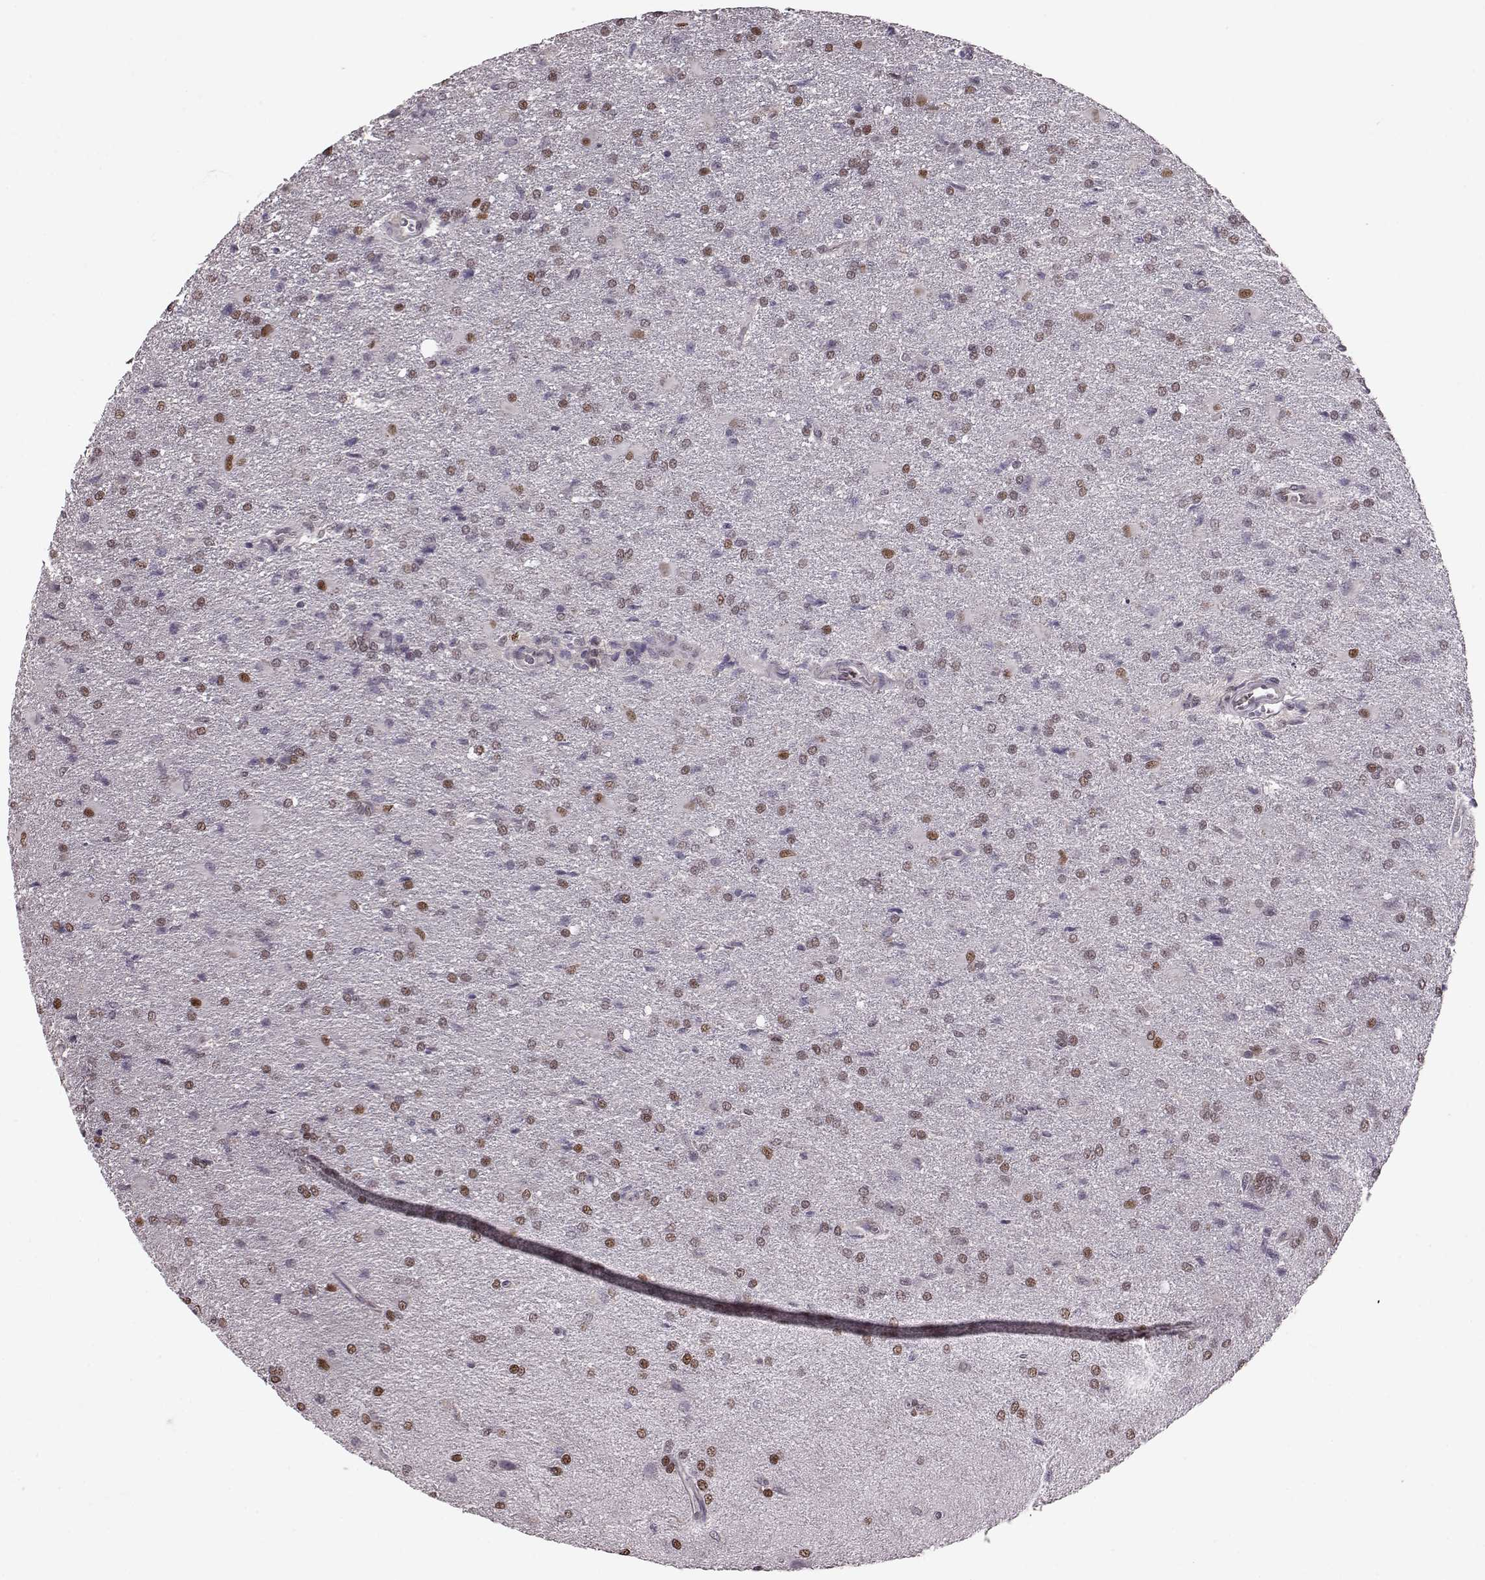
{"staining": {"intensity": "moderate", "quantity": "25%-75%", "location": "nuclear"}, "tissue": "glioma", "cell_type": "Tumor cells", "image_type": "cancer", "snomed": [{"axis": "morphology", "description": "Glioma, malignant, High grade"}, {"axis": "topography", "description": "Brain"}], "caption": "This image shows glioma stained with immunohistochemistry to label a protein in brown. The nuclear of tumor cells show moderate positivity for the protein. Nuclei are counter-stained blue.", "gene": "KLF6", "patient": {"sex": "male", "age": 68}}